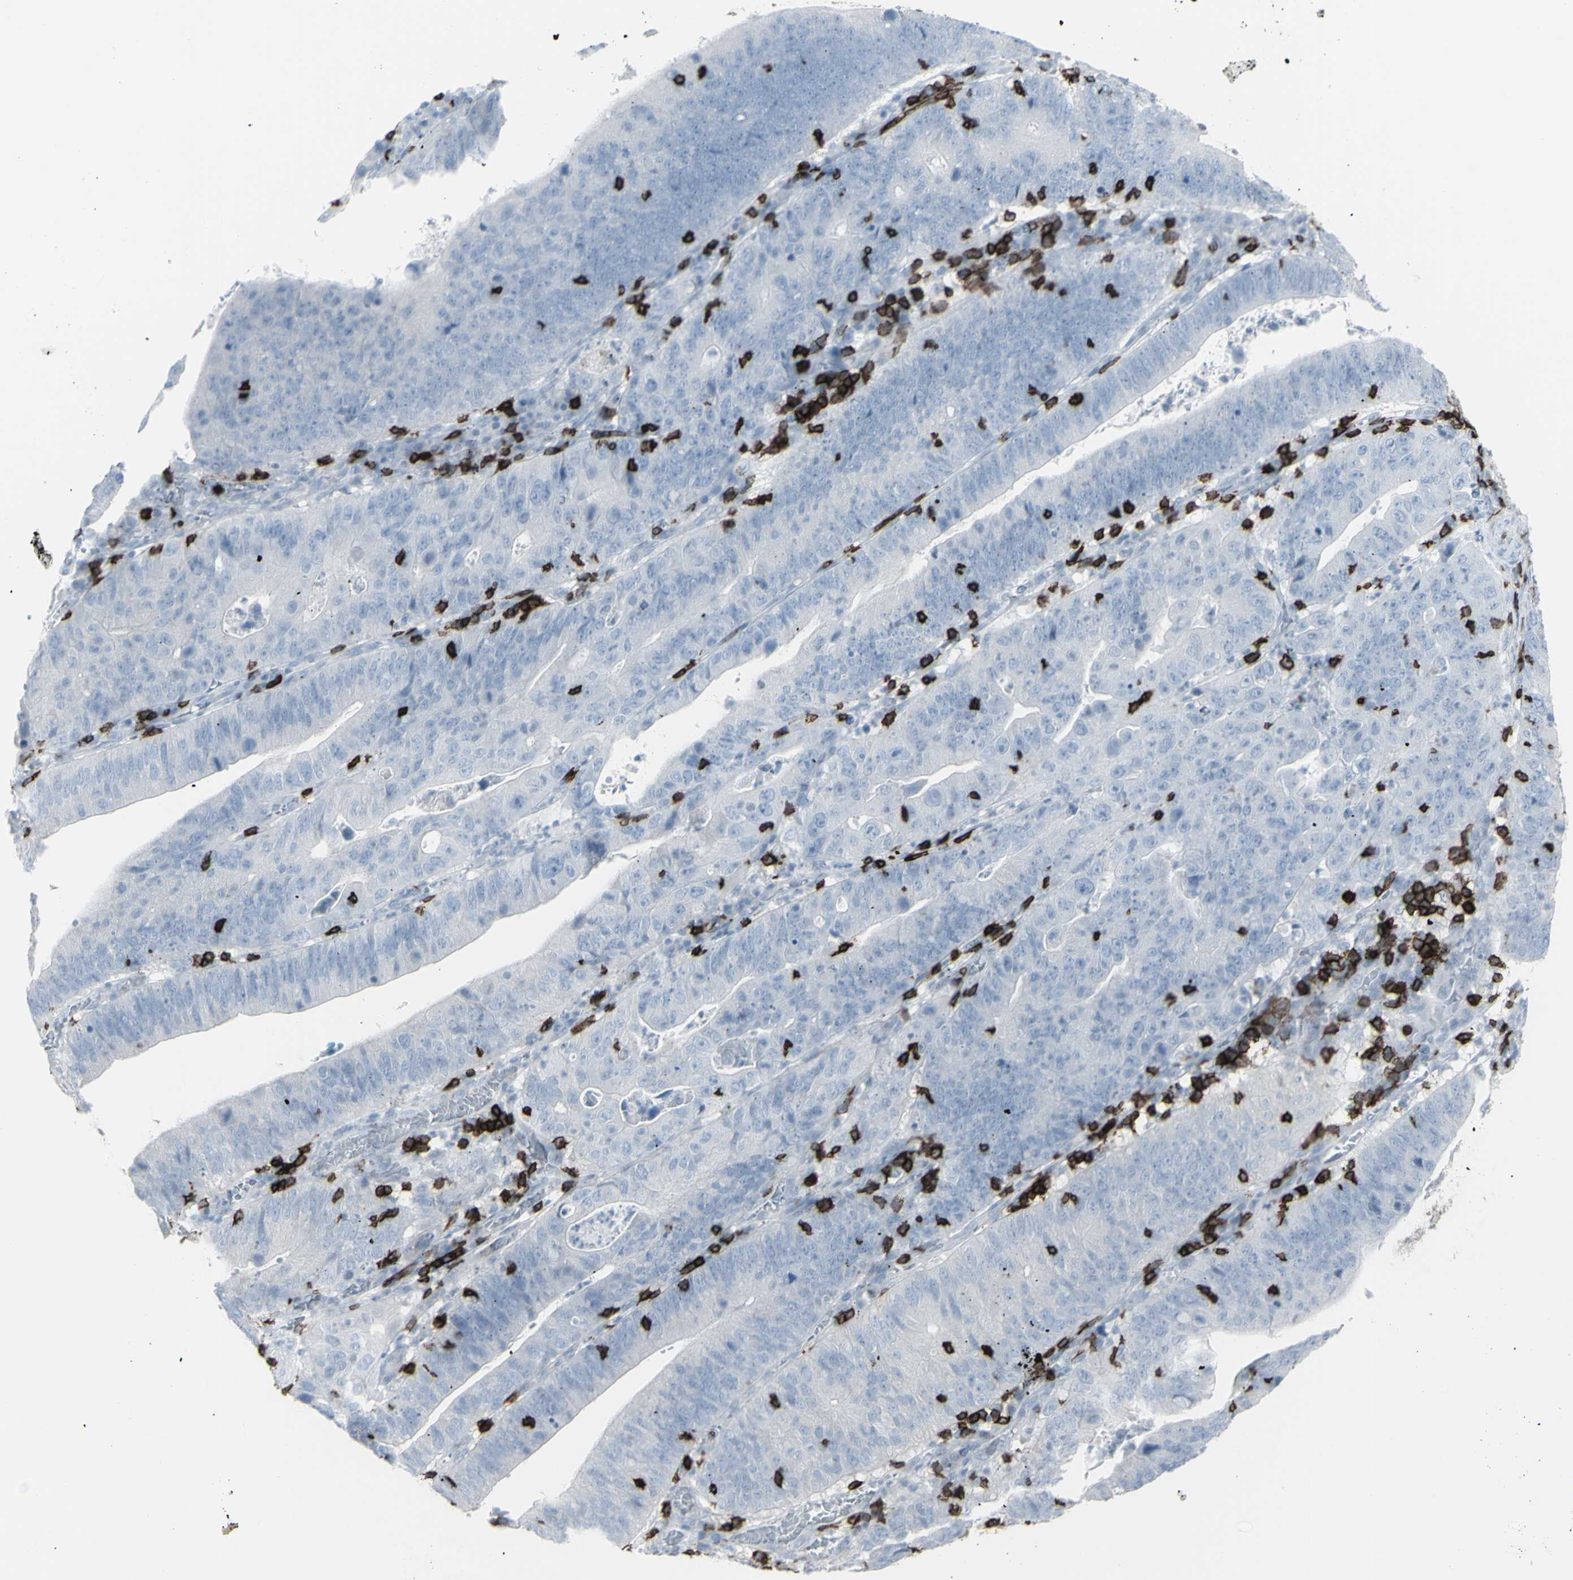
{"staining": {"intensity": "negative", "quantity": "none", "location": "none"}, "tissue": "stomach cancer", "cell_type": "Tumor cells", "image_type": "cancer", "snomed": [{"axis": "morphology", "description": "Adenocarcinoma, NOS"}, {"axis": "topography", "description": "Stomach"}], "caption": "High magnification brightfield microscopy of stomach cancer stained with DAB (3,3'-diaminobenzidine) (brown) and counterstained with hematoxylin (blue): tumor cells show no significant expression.", "gene": "CD247", "patient": {"sex": "male", "age": 59}}